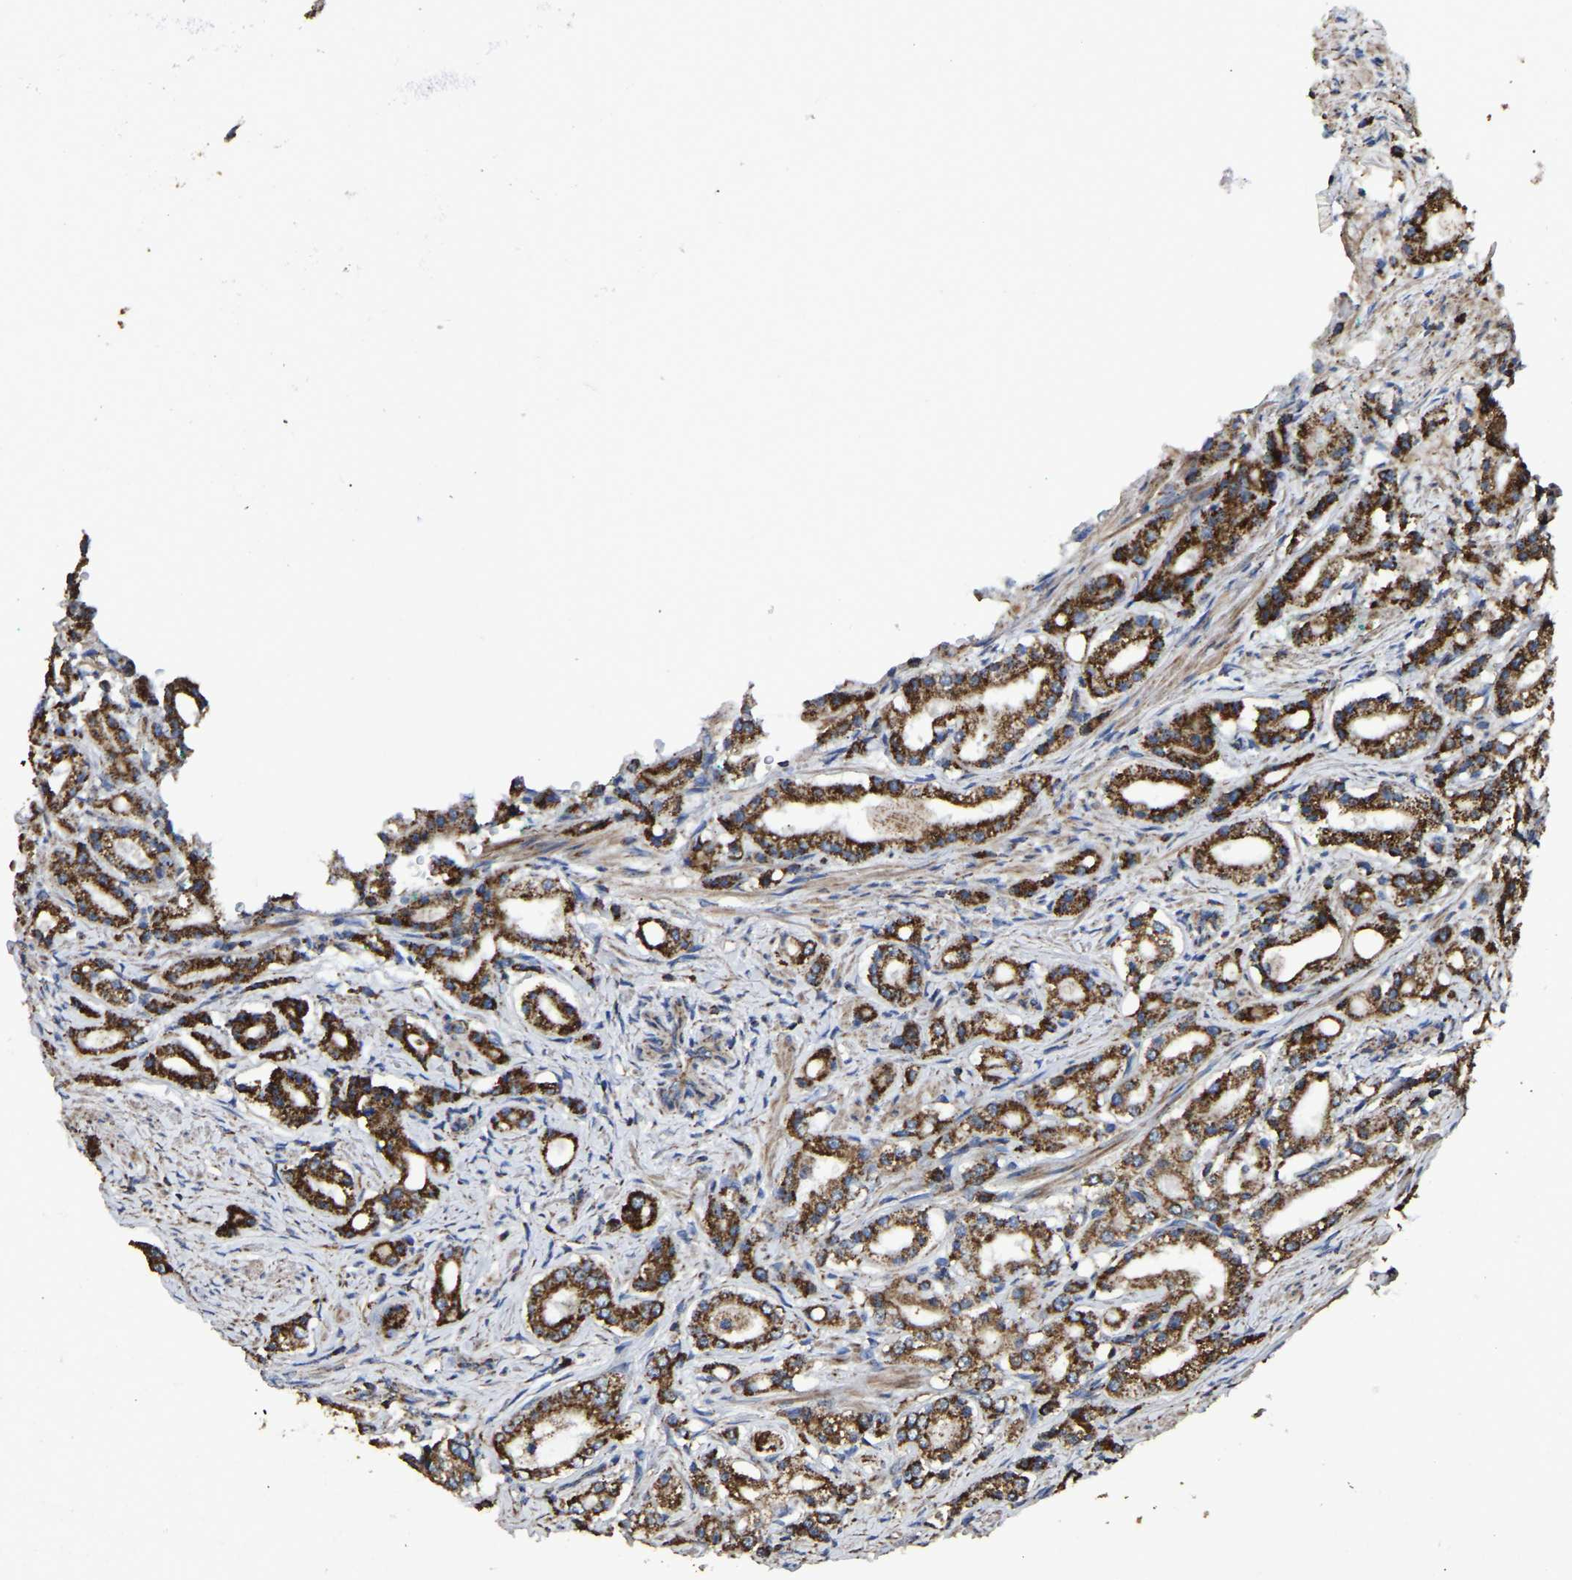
{"staining": {"intensity": "strong", "quantity": ">75%", "location": "cytoplasmic/membranous"}, "tissue": "prostate cancer", "cell_type": "Tumor cells", "image_type": "cancer", "snomed": [{"axis": "morphology", "description": "Adenocarcinoma, Low grade"}, {"axis": "topography", "description": "Prostate"}], "caption": "This micrograph exhibits immunohistochemistry (IHC) staining of prostate low-grade adenocarcinoma, with high strong cytoplasmic/membranous positivity in approximately >75% of tumor cells.", "gene": "ETFA", "patient": {"sex": "male", "age": 63}}